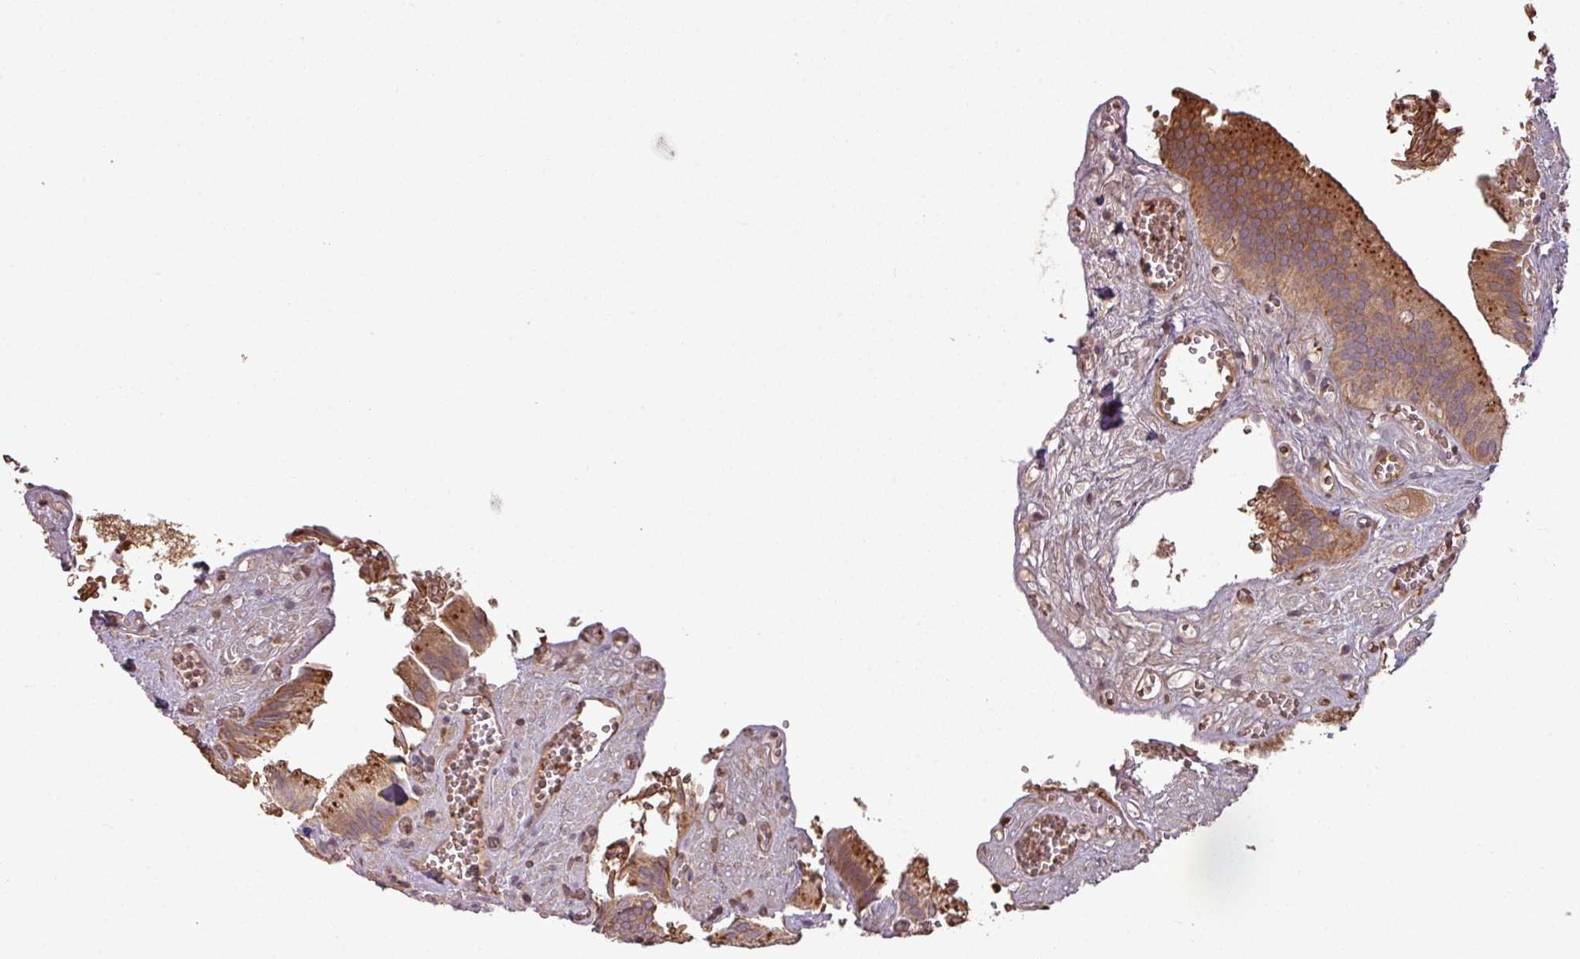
{"staining": {"intensity": "strong", "quantity": ">75%", "location": "cytoplasmic/membranous"}, "tissue": "gallbladder", "cell_type": "Glandular cells", "image_type": "normal", "snomed": [{"axis": "morphology", "description": "Normal tissue, NOS"}, {"axis": "topography", "description": "Gallbladder"}, {"axis": "topography", "description": "Peripheral nerve tissue"}], "caption": "Brown immunohistochemical staining in unremarkable gallbladder reveals strong cytoplasmic/membranous expression in about >75% of glandular cells.", "gene": "NHSL2", "patient": {"sex": "male", "age": 17}}